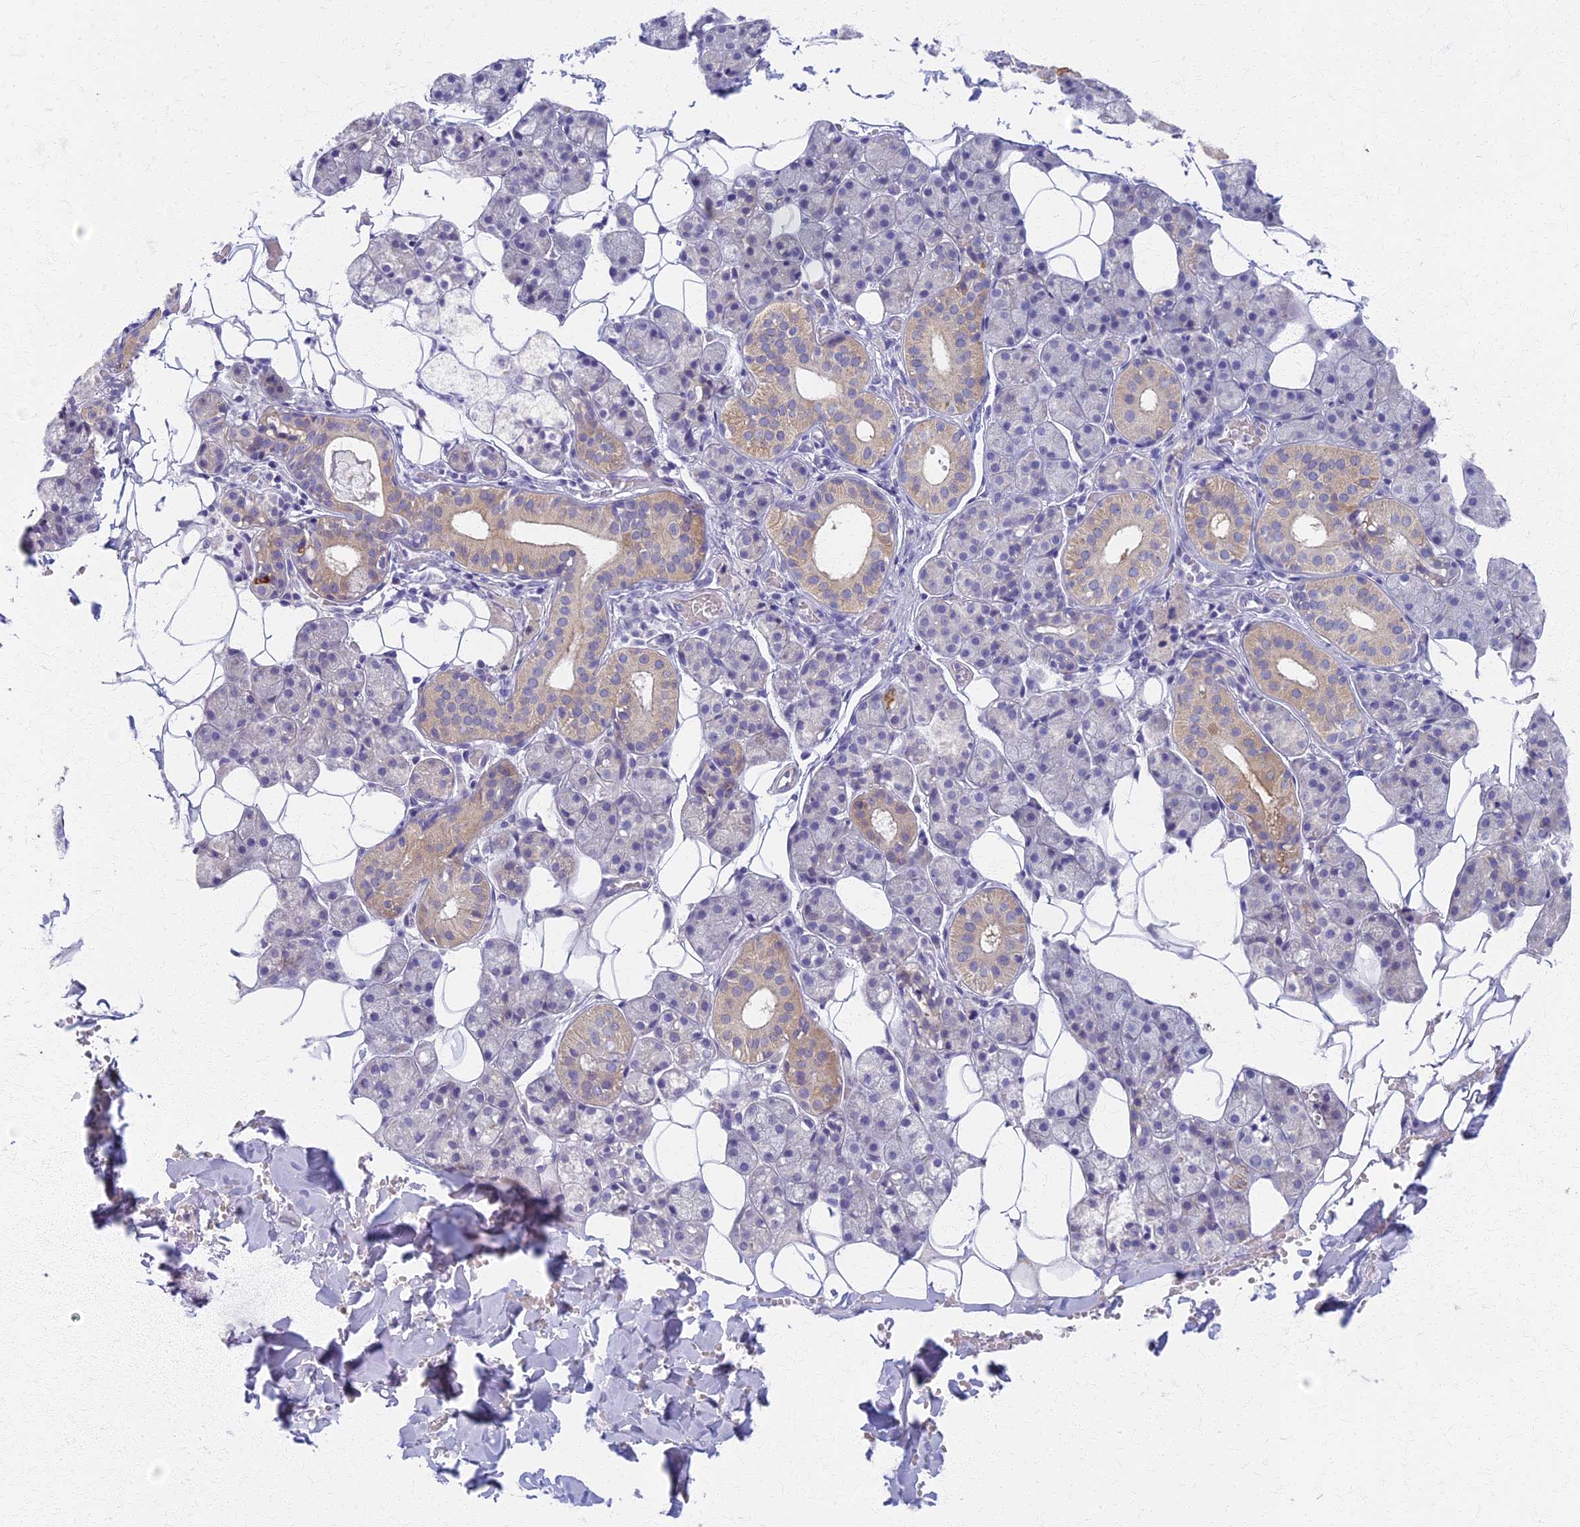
{"staining": {"intensity": "moderate", "quantity": "<25%", "location": "cytoplasmic/membranous"}, "tissue": "salivary gland", "cell_type": "Glandular cells", "image_type": "normal", "snomed": [{"axis": "morphology", "description": "Normal tissue, NOS"}, {"axis": "topography", "description": "Salivary gland"}], "caption": "Human salivary gland stained with a protein marker shows moderate staining in glandular cells.", "gene": "AP4E1", "patient": {"sex": "female", "age": 33}}